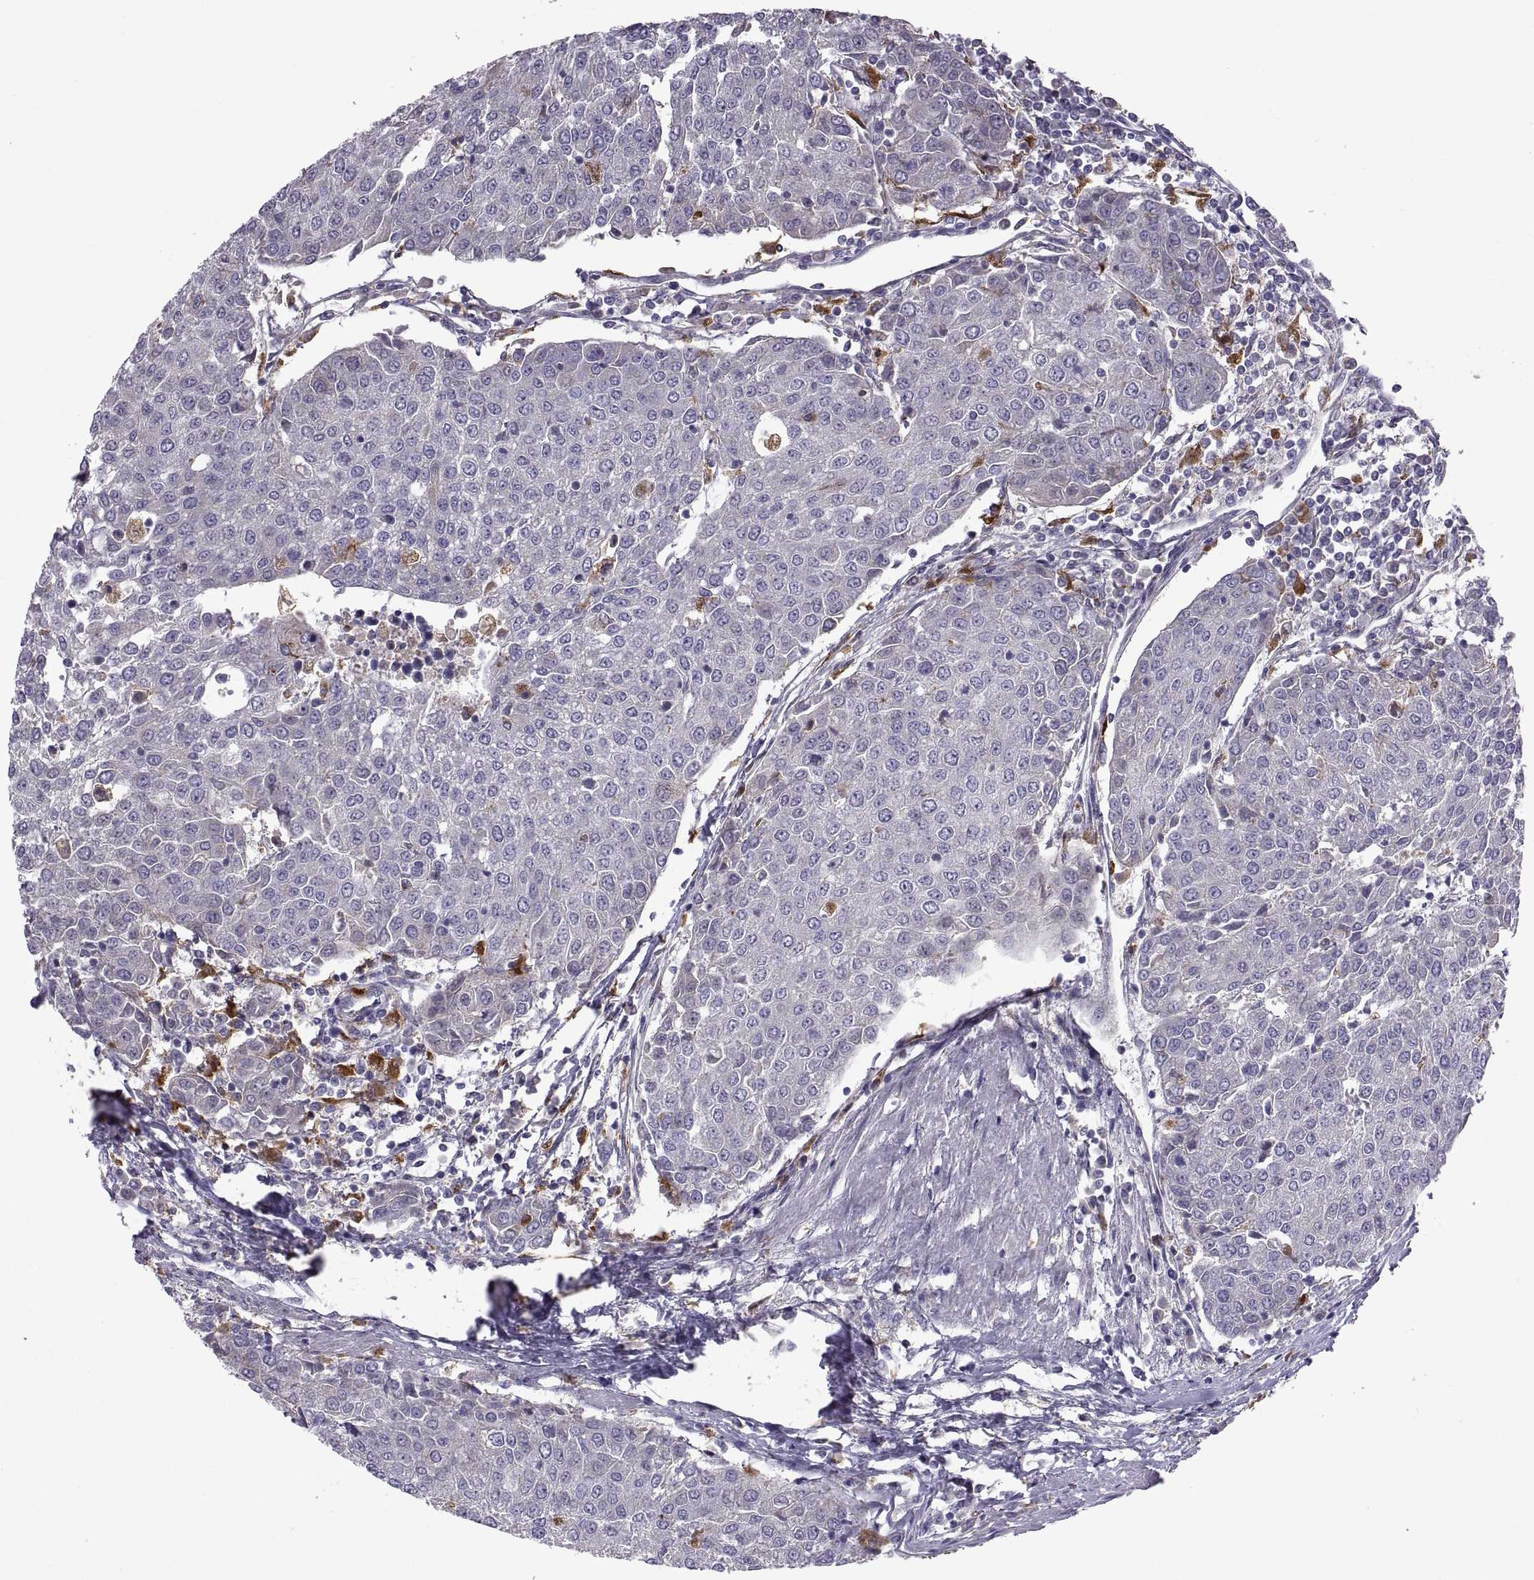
{"staining": {"intensity": "negative", "quantity": "none", "location": "none"}, "tissue": "urothelial cancer", "cell_type": "Tumor cells", "image_type": "cancer", "snomed": [{"axis": "morphology", "description": "Urothelial carcinoma, High grade"}, {"axis": "topography", "description": "Urinary bladder"}], "caption": "Protein analysis of high-grade urothelial carcinoma exhibits no significant staining in tumor cells. Brightfield microscopy of immunohistochemistry (IHC) stained with DAB (brown) and hematoxylin (blue), captured at high magnification.", "gene": "ARSL", "patient": {"sex": "female", "age": 85}}